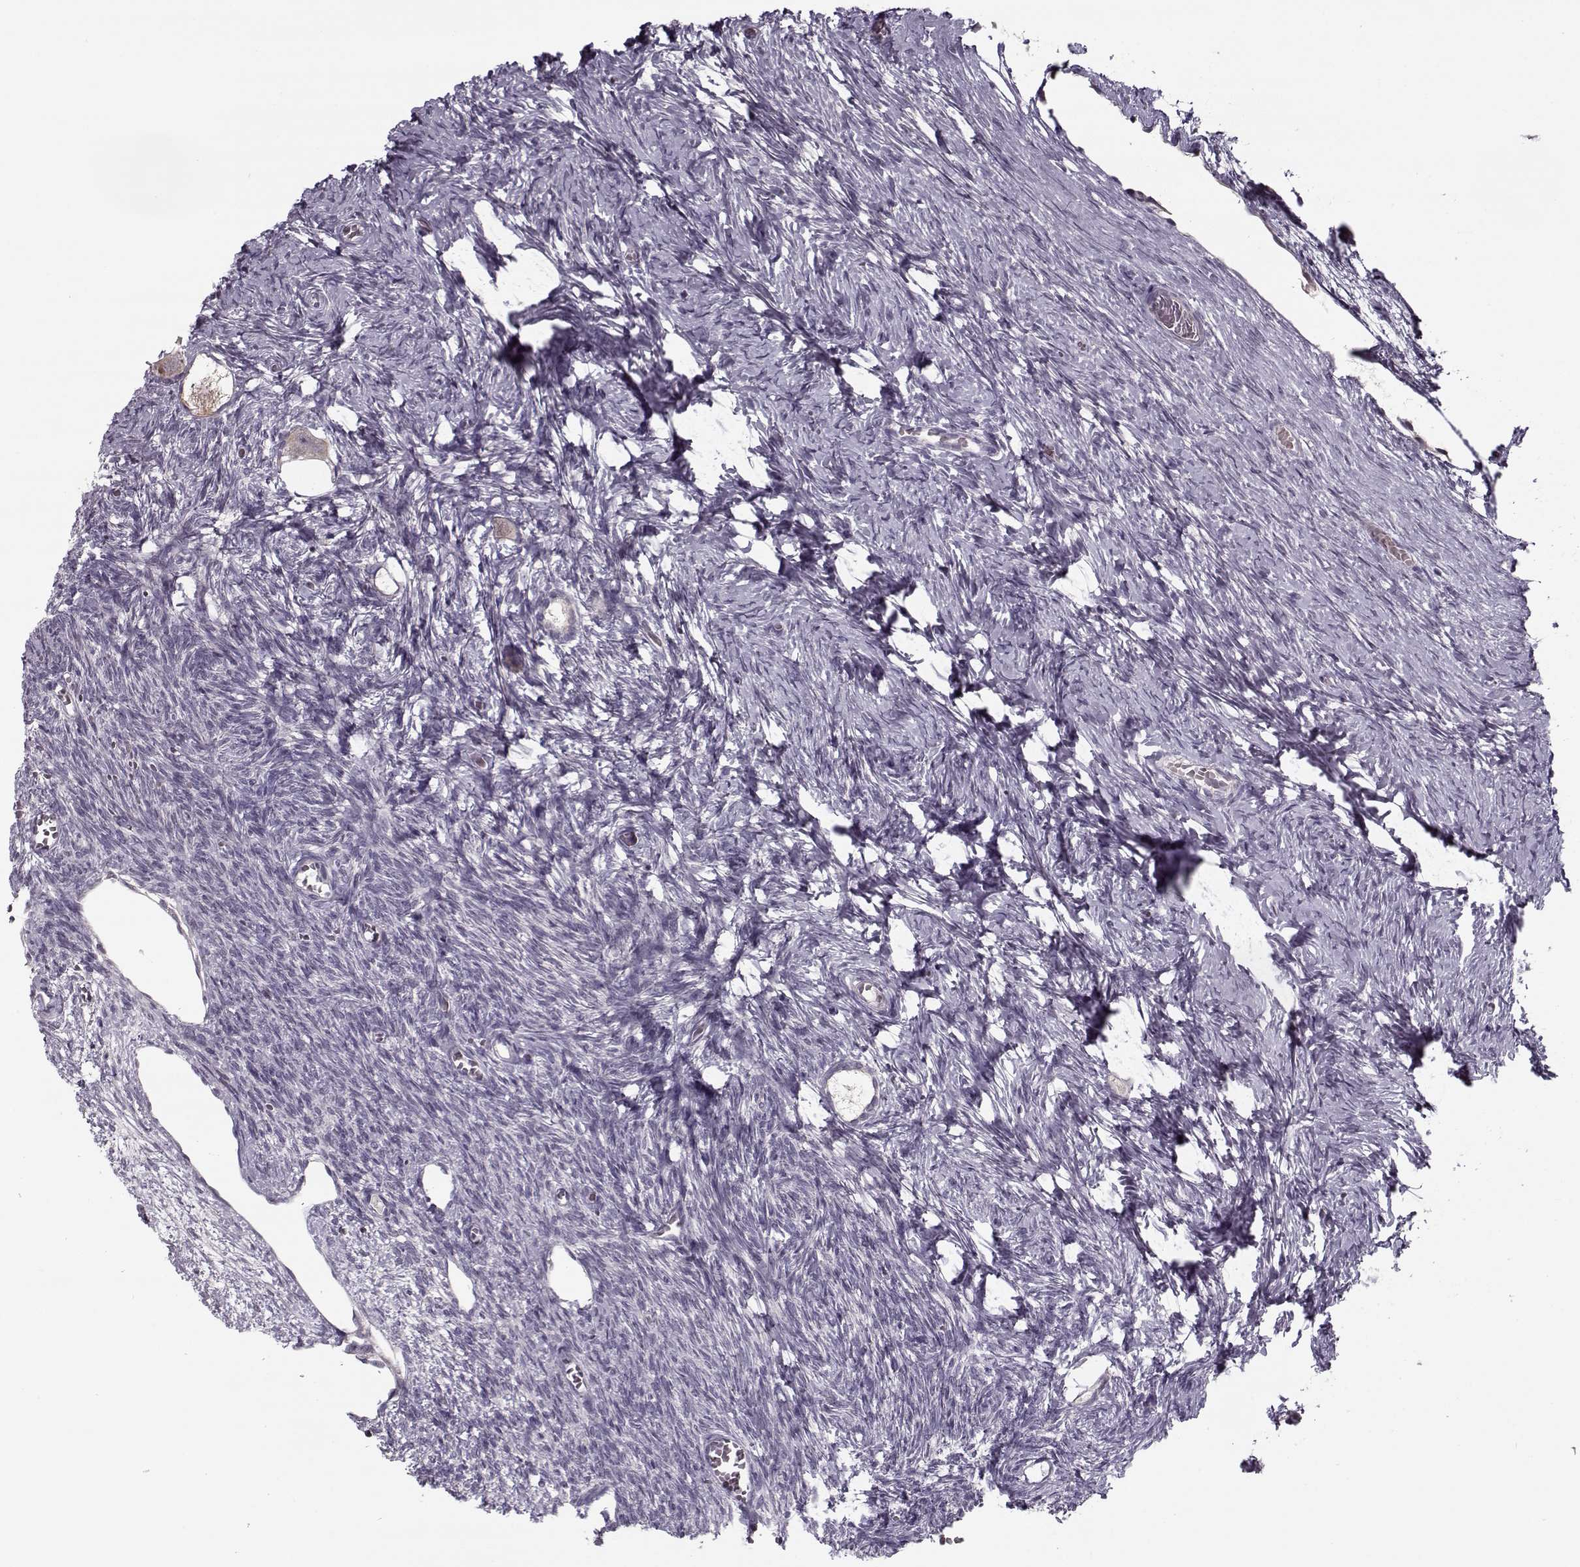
{"staining": {"intensity": "negative", "quantity": "none", "location": "none"}, "tissue": "ovary", "cell_type": "Follicle cells", "image_type": "normal", "snomed": [{"axis": "morphology", "description": "Normal tissue, NOS"}, {"axis": "topography", "description": "Ovary"}], "caption": "The micrograph demonstrates no staining of follicle cells in unremarkable ovary.", "gene": "DNAI3", "patient": {"sex": "female", "age": 27}}